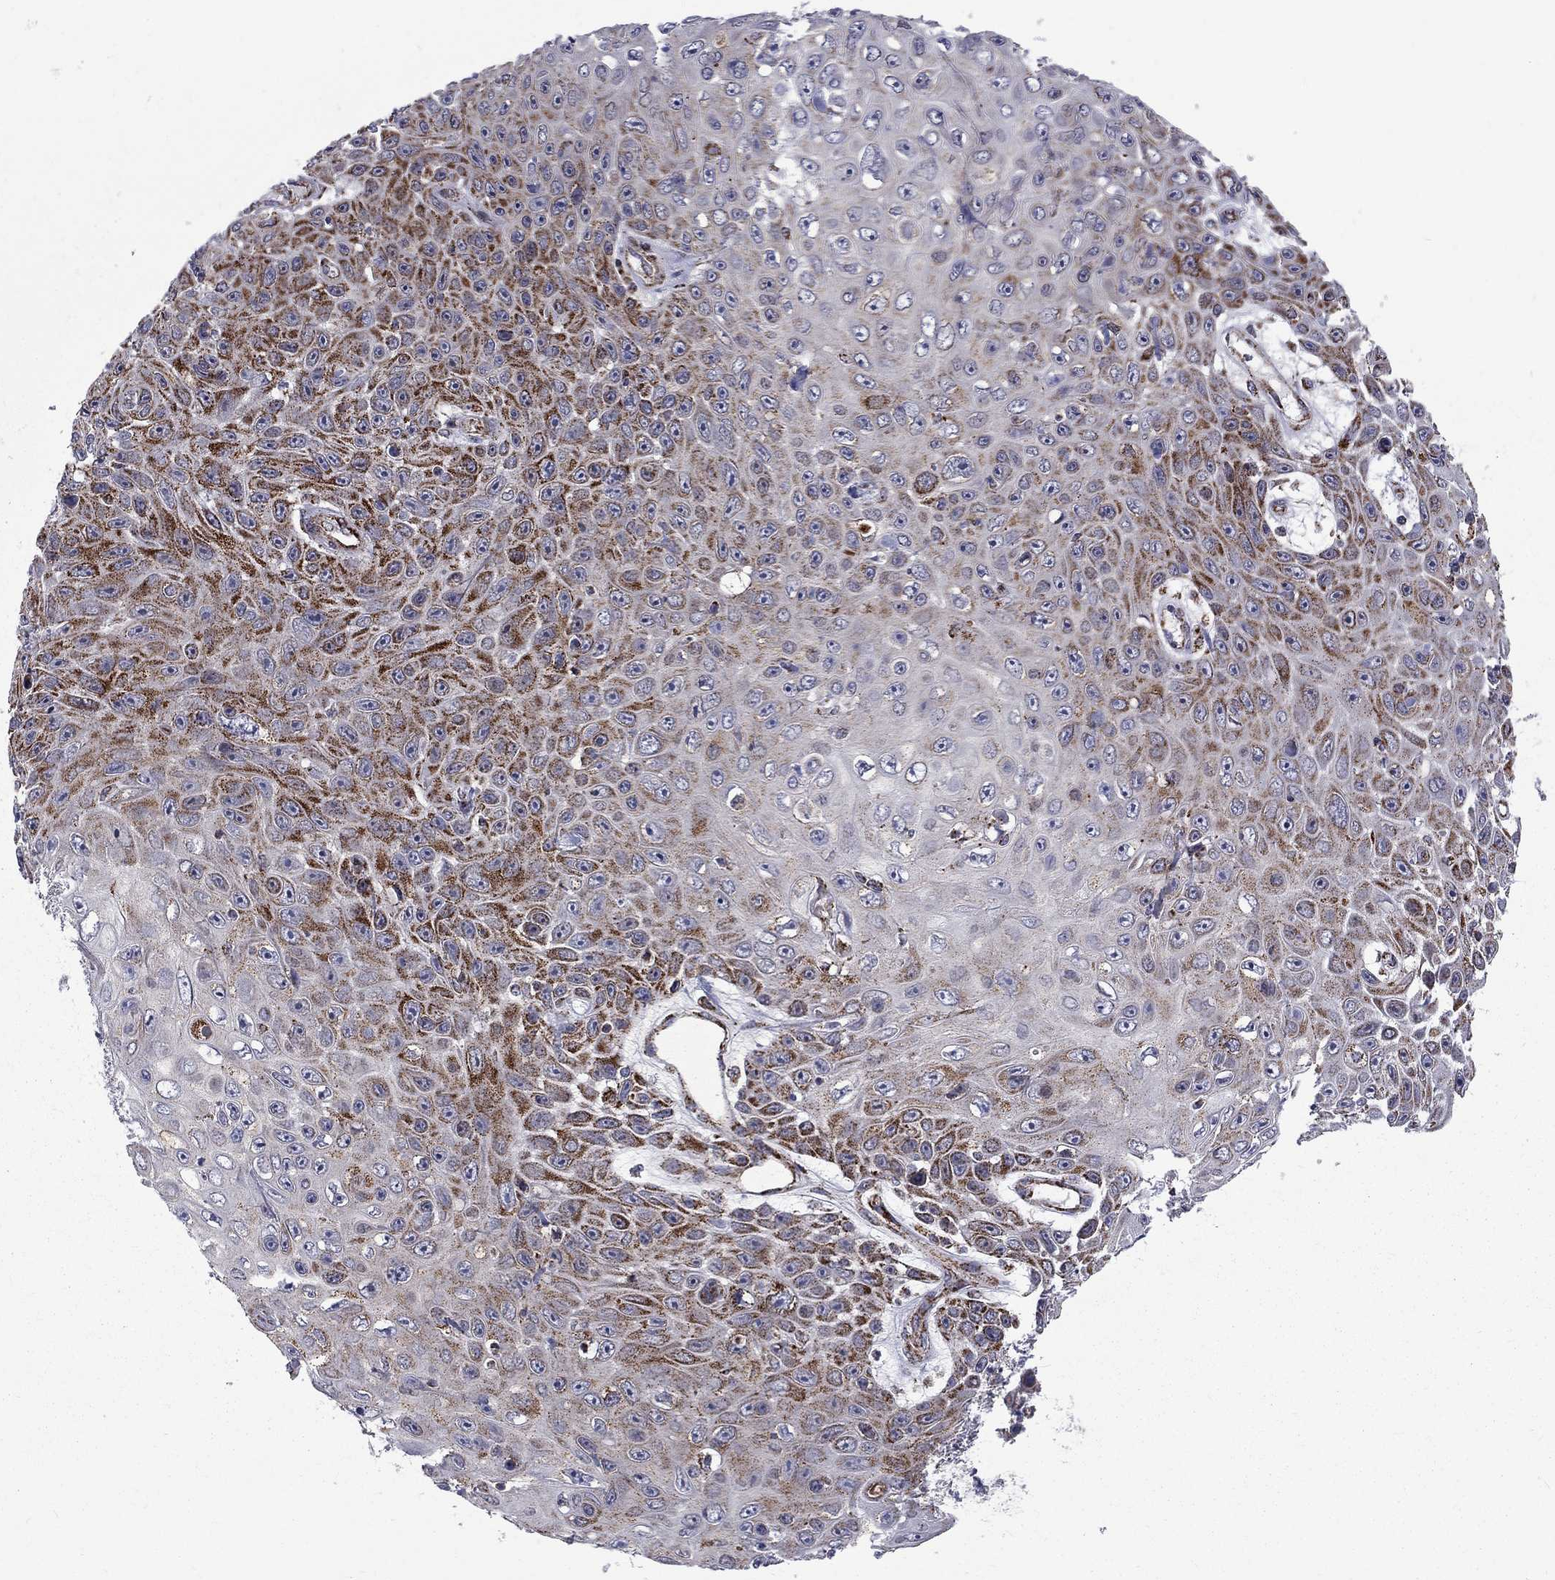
{"staining": {"intensity": "strong", "quantity": ">75%", "location": "cytoplasmic/membranous"}, "tissue": "skin cancer", "cell_type": "Tumor cells", "image_type": "cancer", "snomed": [{"axis": "morphology", "description": "Squamous cell carcinoma, NOS"}, {"axis": "topography", "description": "Skin"}], "caption": "Immunohistochemistry photomicrograph of squamous cell carcinoma (skin) stained for a protein (brown), which exhibits high levels of strong cytoplasmic/membranous positivity in approximately >75% of tumor cells.", "gene": "ALDH1B1", "patient": {"sex": "male", "age": 82}}